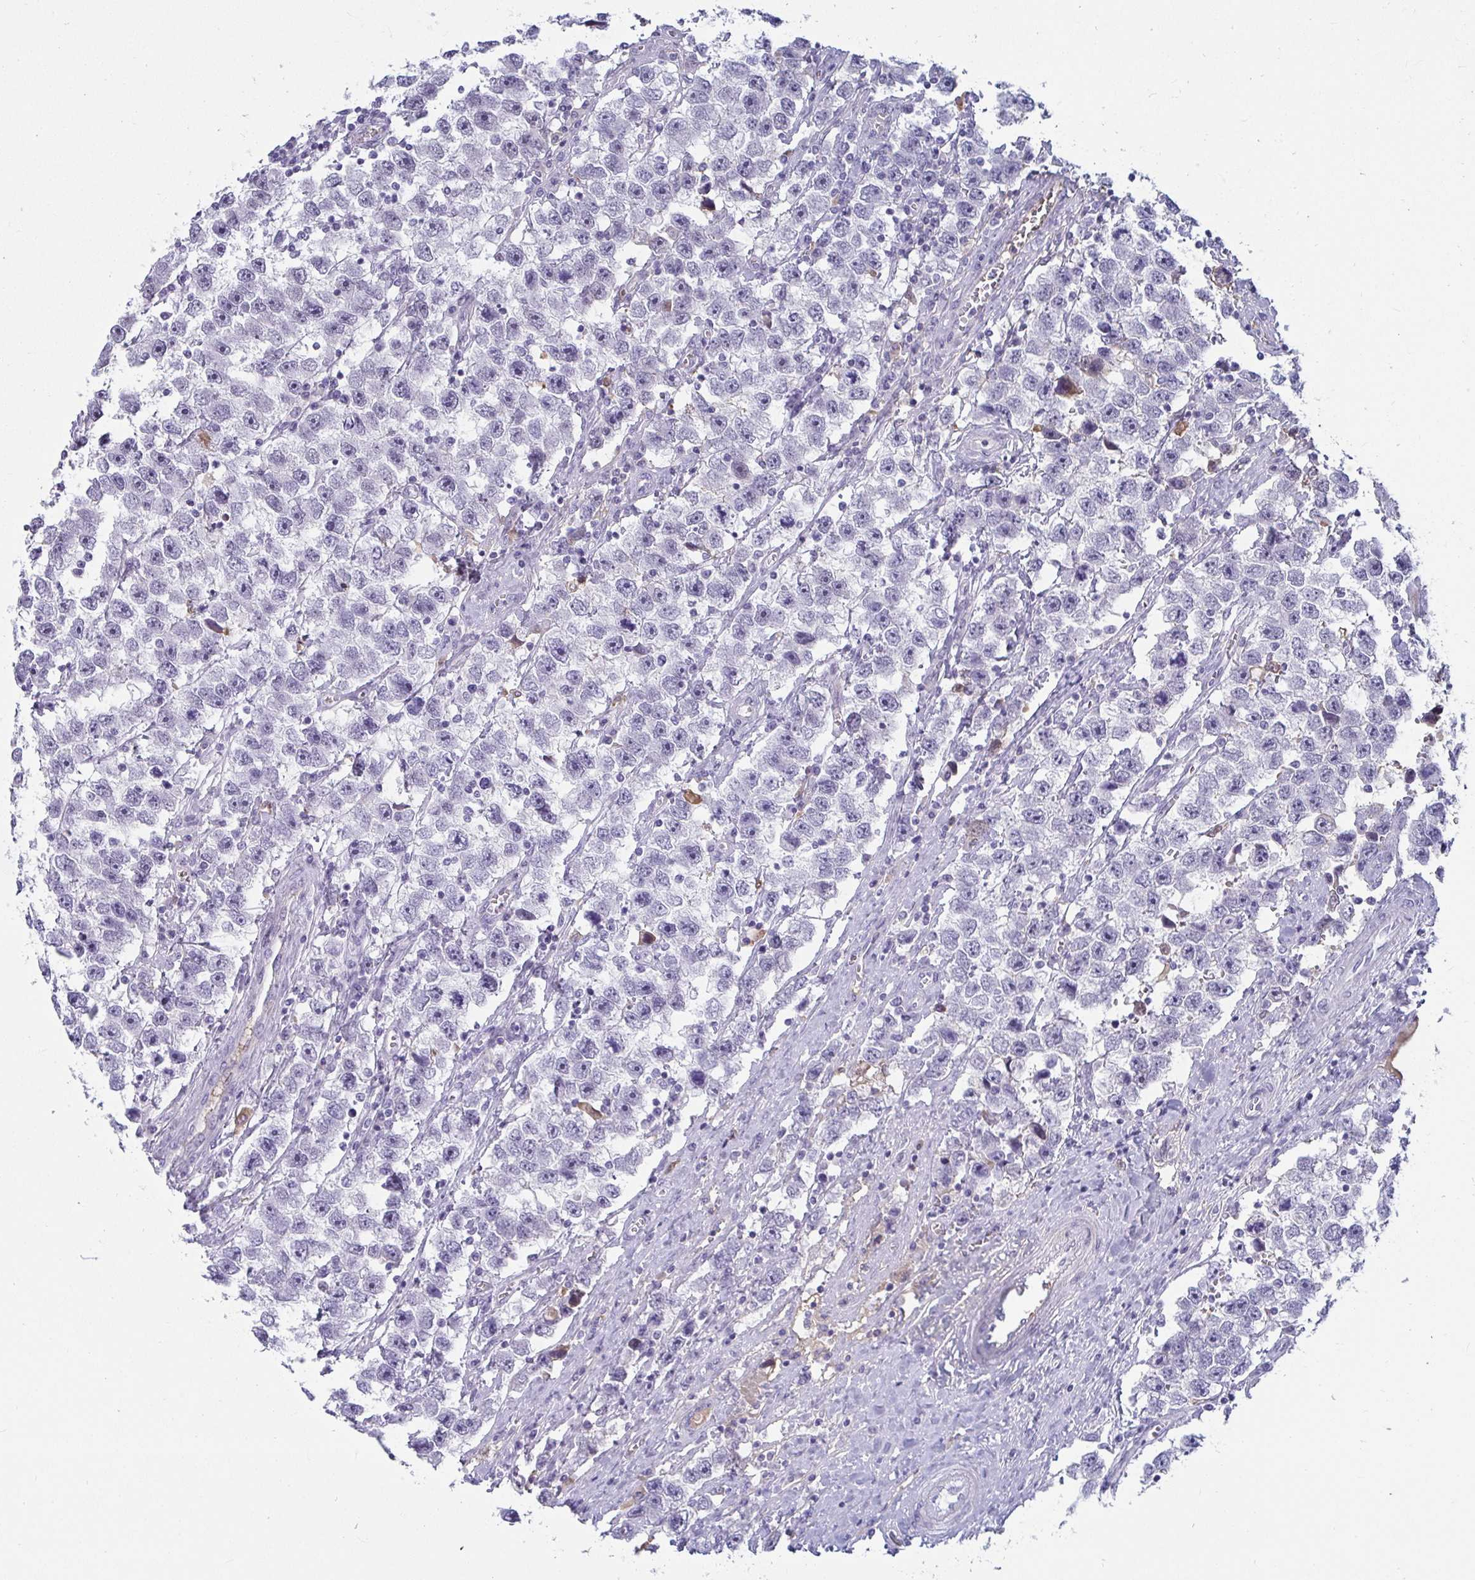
{"staining": {"intensity": "negative", "quantity": "none", "location": "none"}, "tissue": "testis cancer", "cell_type": "Tumor cells", "image_type": "cancer", "snomed": [{"axis": "morphology", "description": "Seminoma, NOS"}, {"axis": "topography", "description": "Testis"}], "caption": "DAB (3,3'-diaminobenzidine) immunohistochemical staining of testis cancer (seminoma) reveals no significant expression in tumor cells.", "gene": "NPY", "patient": {"sex": "male", "age": 33}}